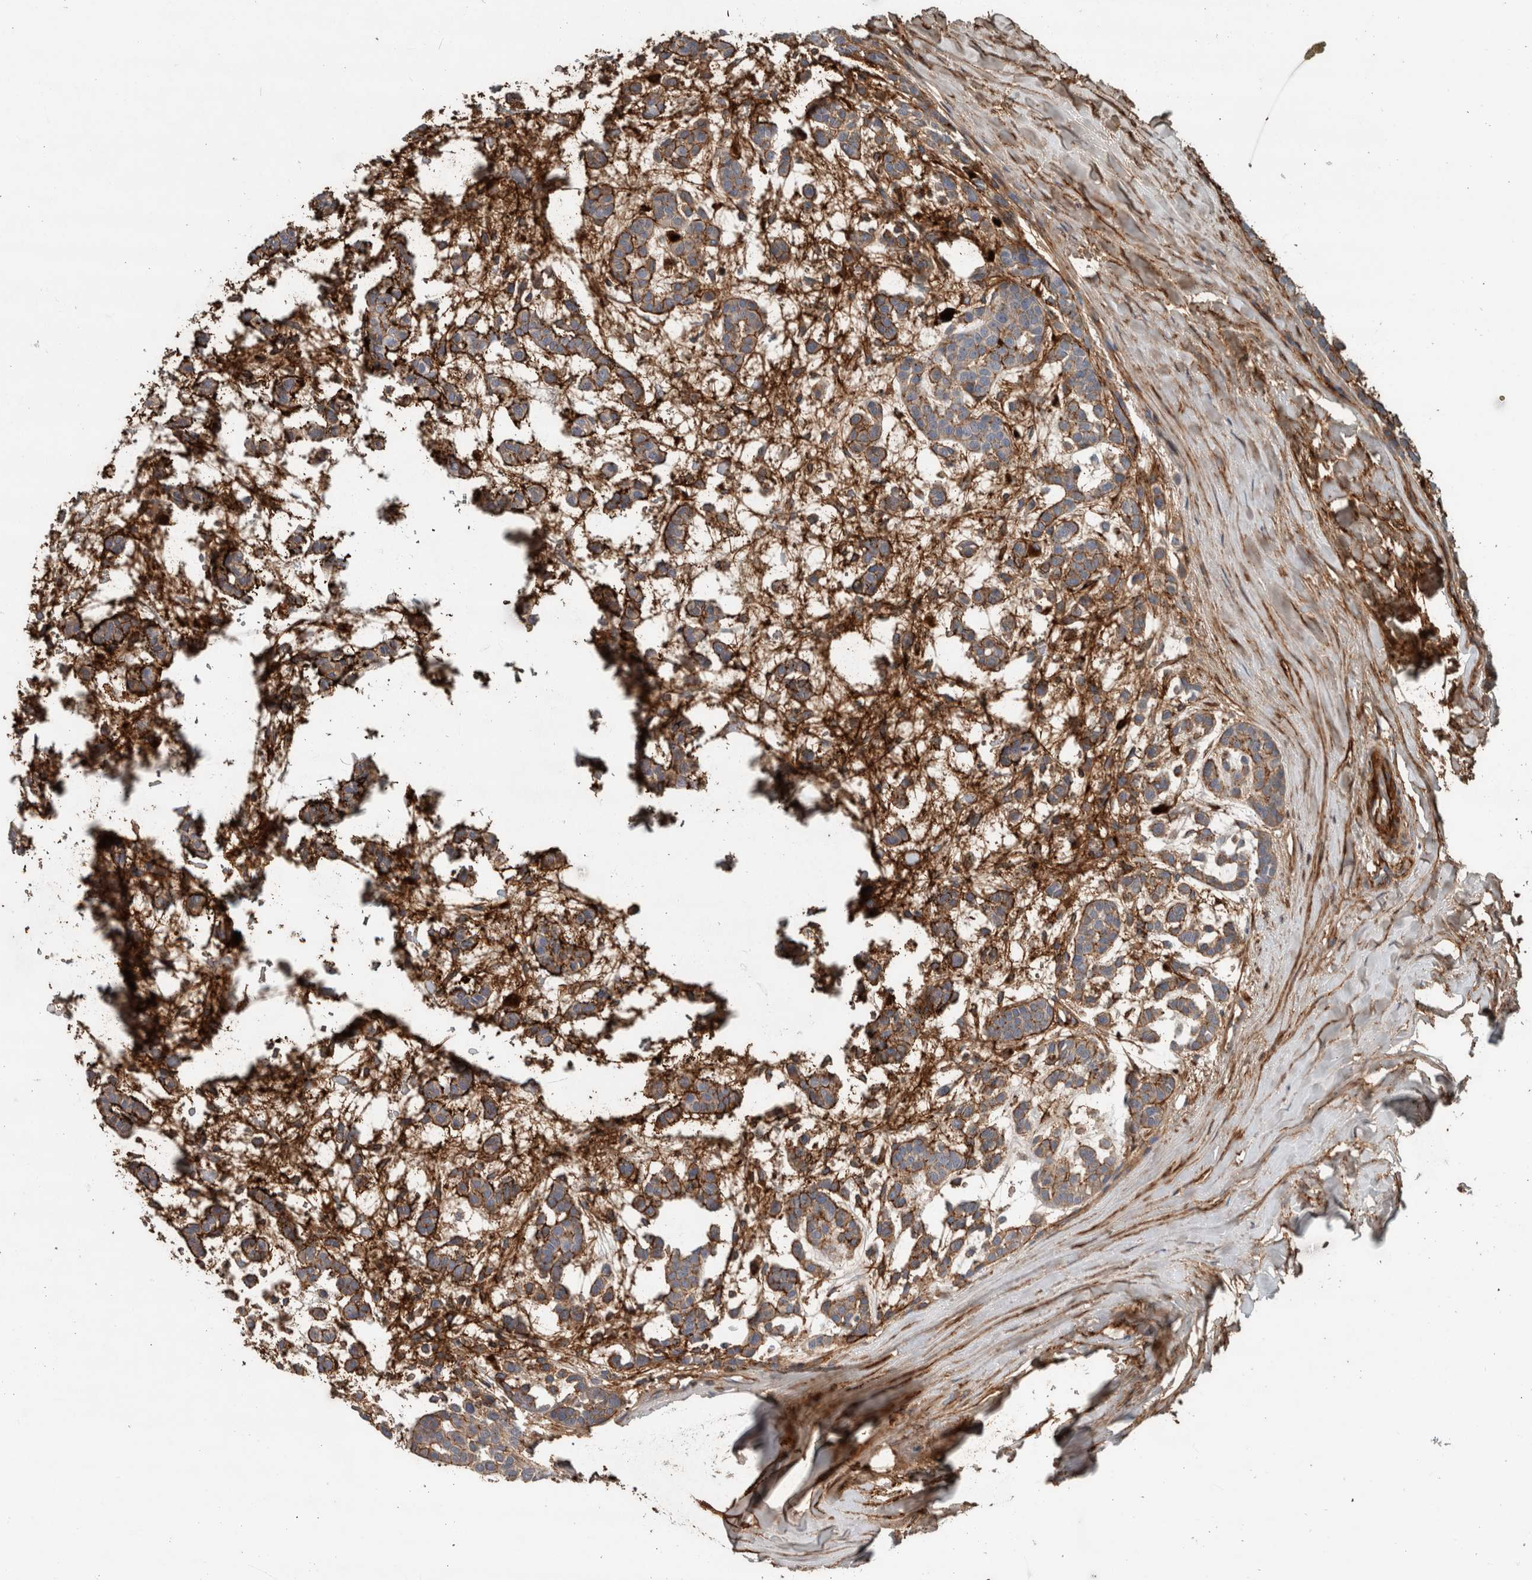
{"staining": {"intensity": "weak", "quantity": ">75%", "location": "cytoplasmic/membranous"}, "tissue": "head and neck cancer", "cell_type": "Tumor cells", "image_type": "cancer", "snomed": [{"axis": "morphology", "description": "Adenocarcinoma, NOS"}, {"axis": "morphology", "description": "Adenoma, NOS"}, {"axis": "topography", "description": "Head-Neck"}], "caption": "Protein expression by immunohistochemistry reveals weak cytoplasmic/membranous staining in approximately >75% of tumor cells in head and neck cancer (adenoma).", "gene": "FN1", "patient": {"sex": "female", "age": 55}}